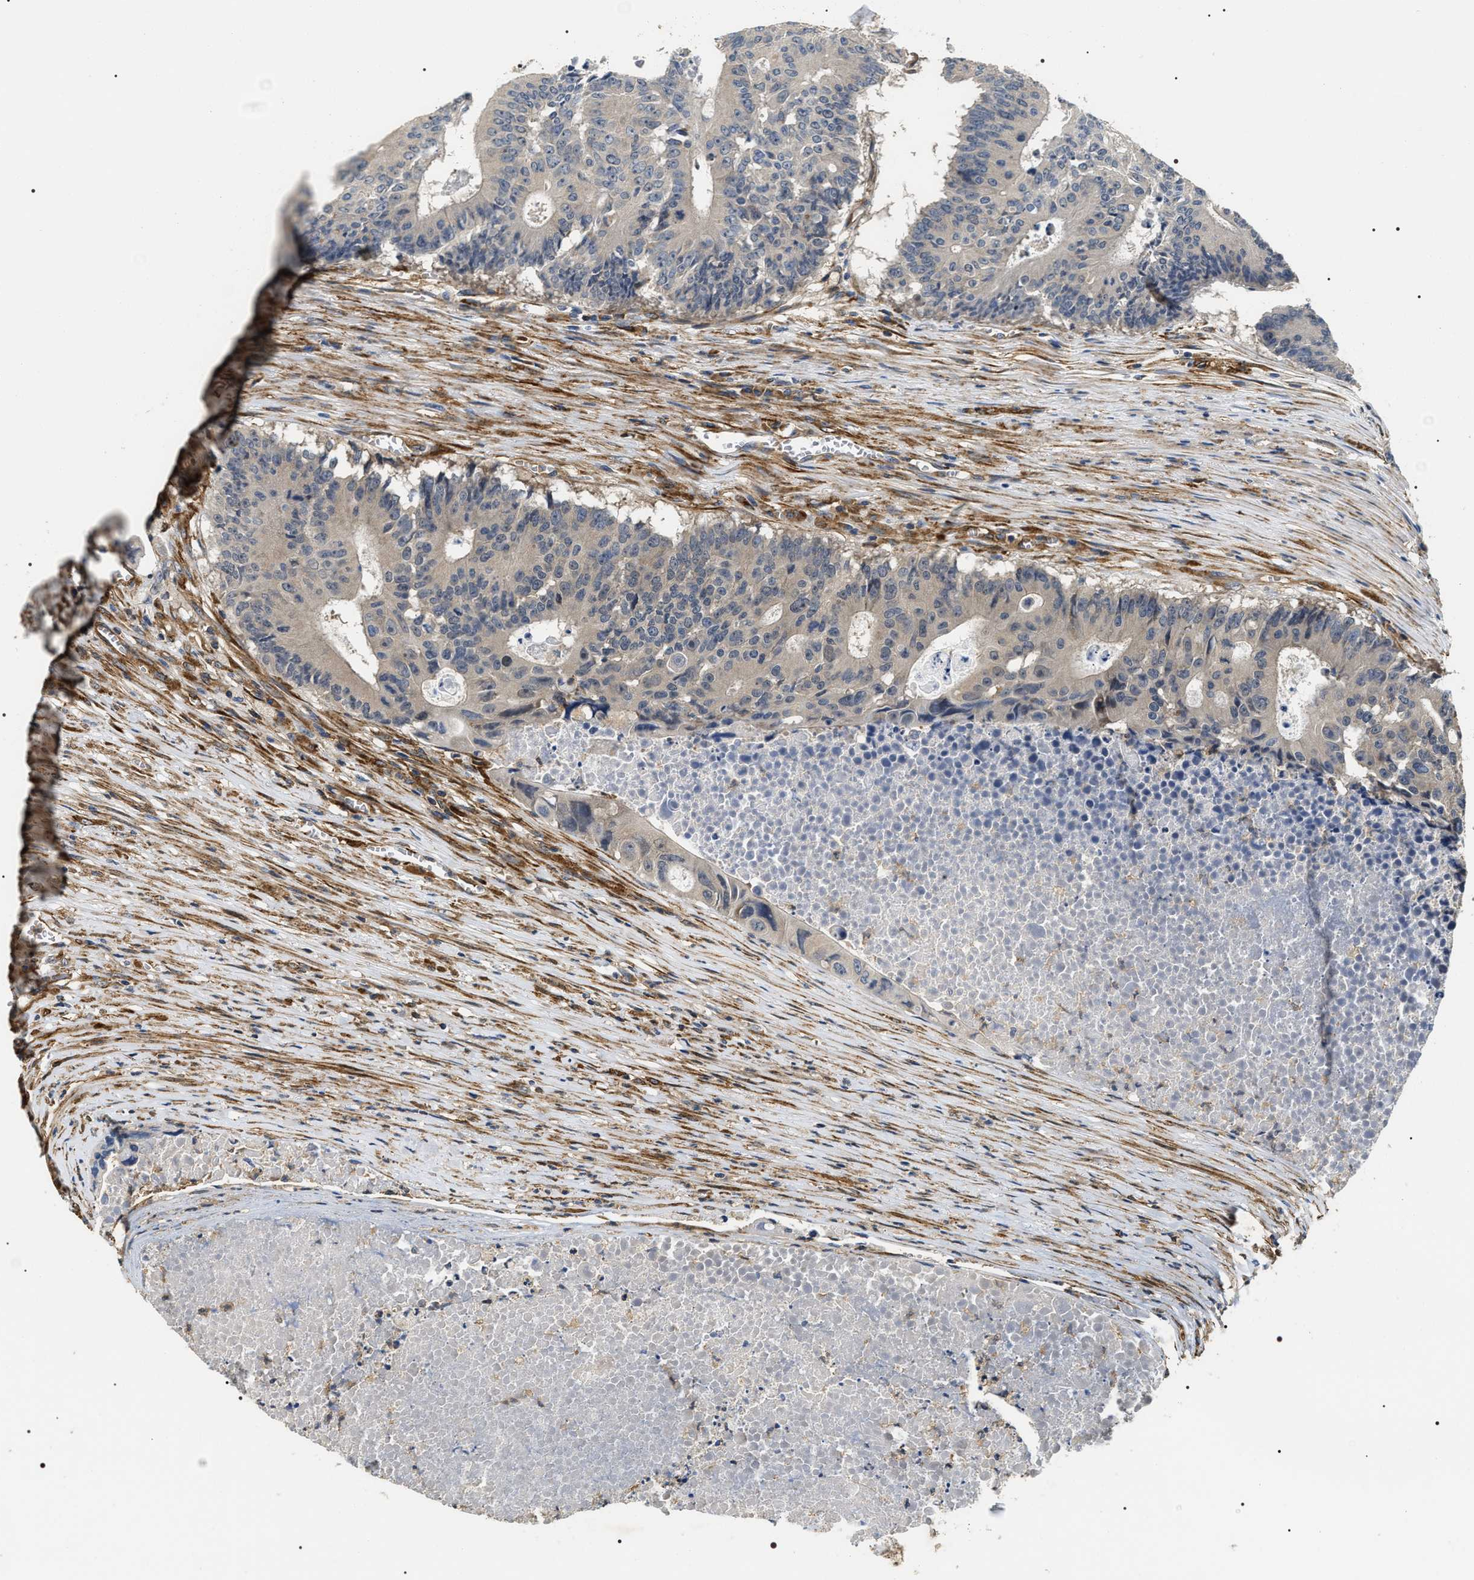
{"staining": {"intensity": "negative", "quantity": "none", "location": "none"}, "tissue": "colorectal cancer", "cell_type": "Tumor cells", "image_type": "cancer", "snomed": [{"axis": "morphology", "description": "Adenocarcinoma, NOS"}, {"axis": "topography", "description": "Colon"}], "caption": "Tumor cells are negative for brown protein staining in colorectal cancer. (DAB immunohistochemistry visualized using brightfield microscopy, high magnification).", "gene": "ZC3HAV1L", "patient": {"sex": "male", "age": 87}}